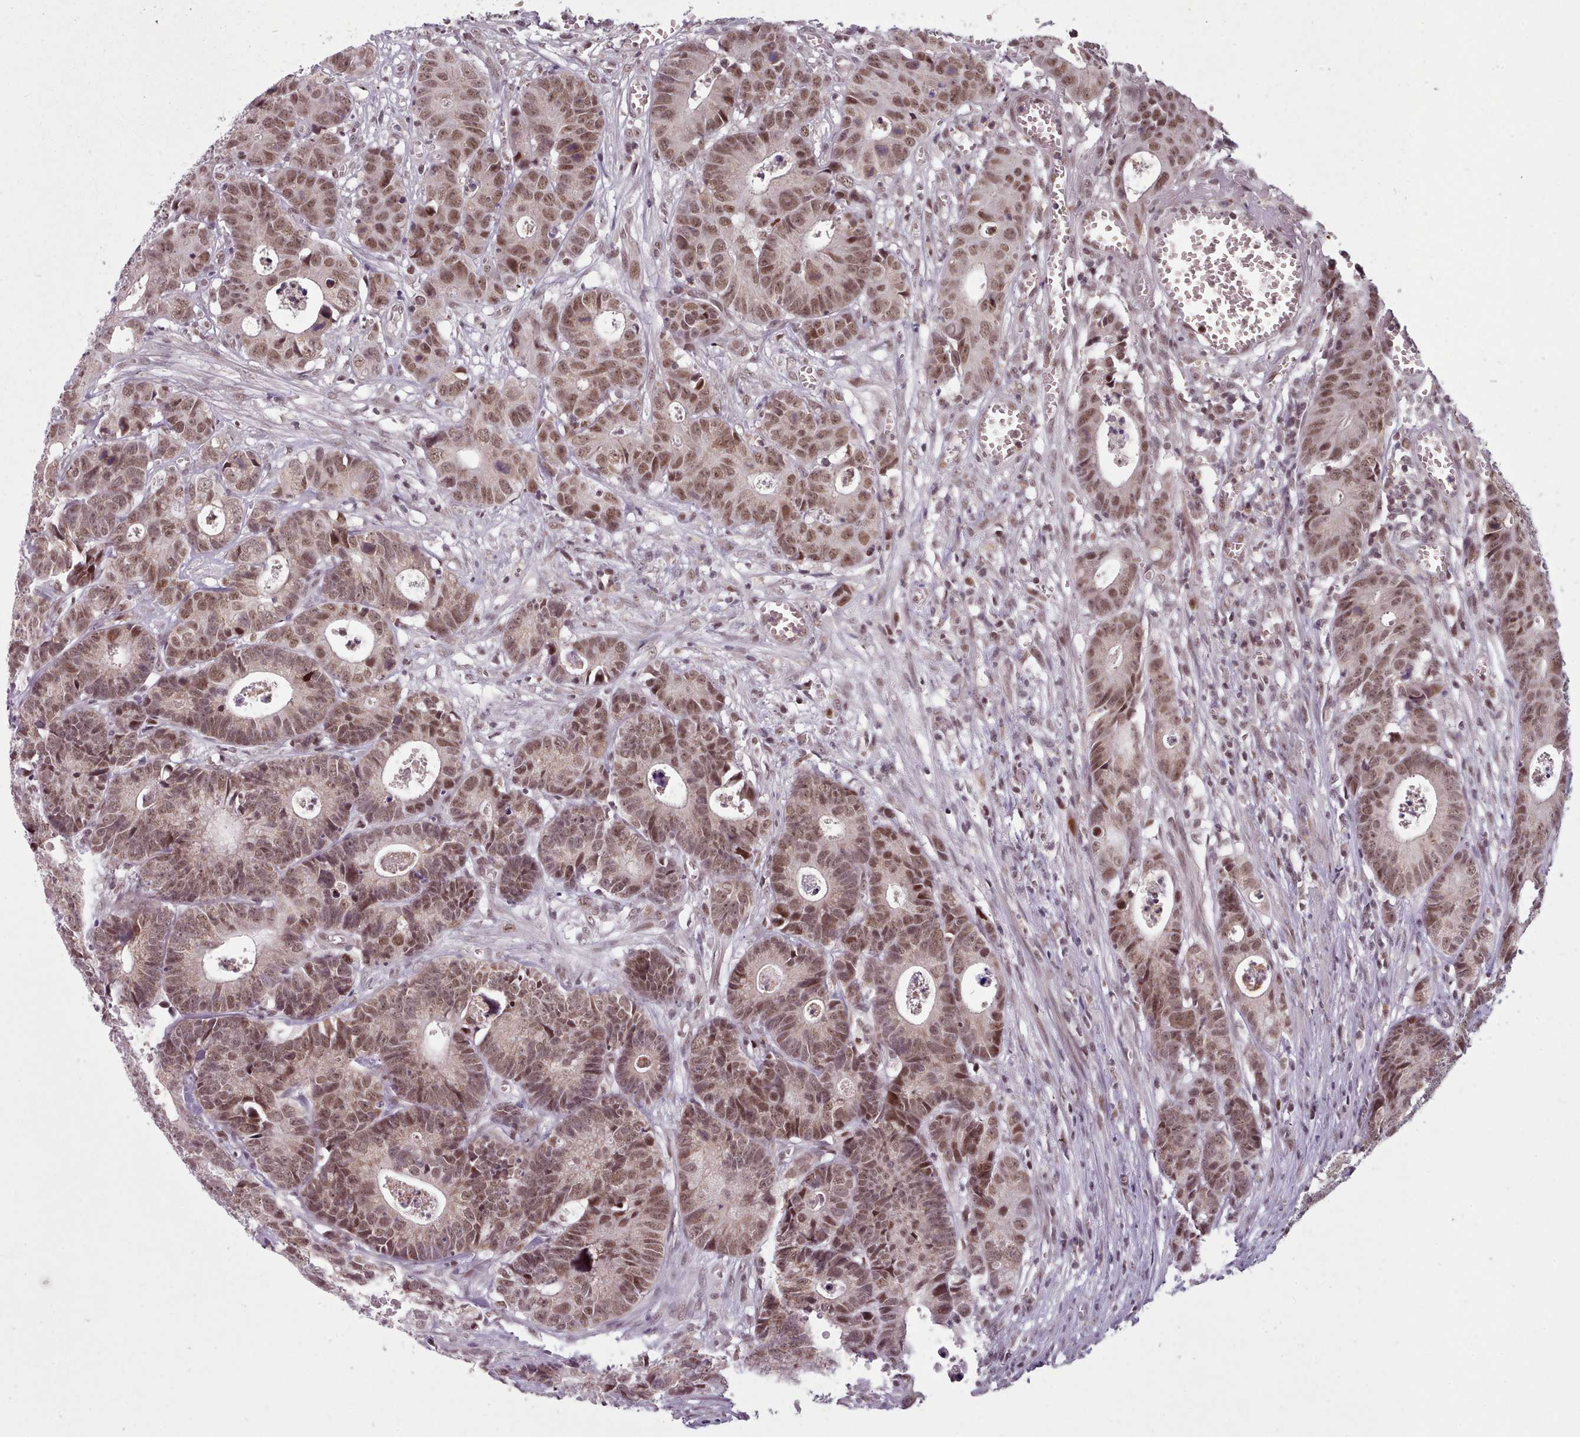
{"staining": {"intensity": "moderate", "quantity": ">75%", "location": "nuclear"}, "tissue": "colorectal cancer", "cell_type": "Tumor cells", "image_type": "cancer", "snomed": [{"axis": "morphology", "description": "Adenocarcinoma, NOS"}, {"axis": "topography", "description": "Colon"}], "caption": "A micrograph of human colorectal cancer (adenocarcinoma) stained for a protein demonstrates moderate nuclear brown staining in tumor cells. The staining is performed using DAB (3,3'-diaminobenzidine) brown chromogen to label protein expression. The nuclei are counter-stained blue using hematoxylin.", "gene": "SRSF9", "patient": {"sex": "female", "age": 57}}